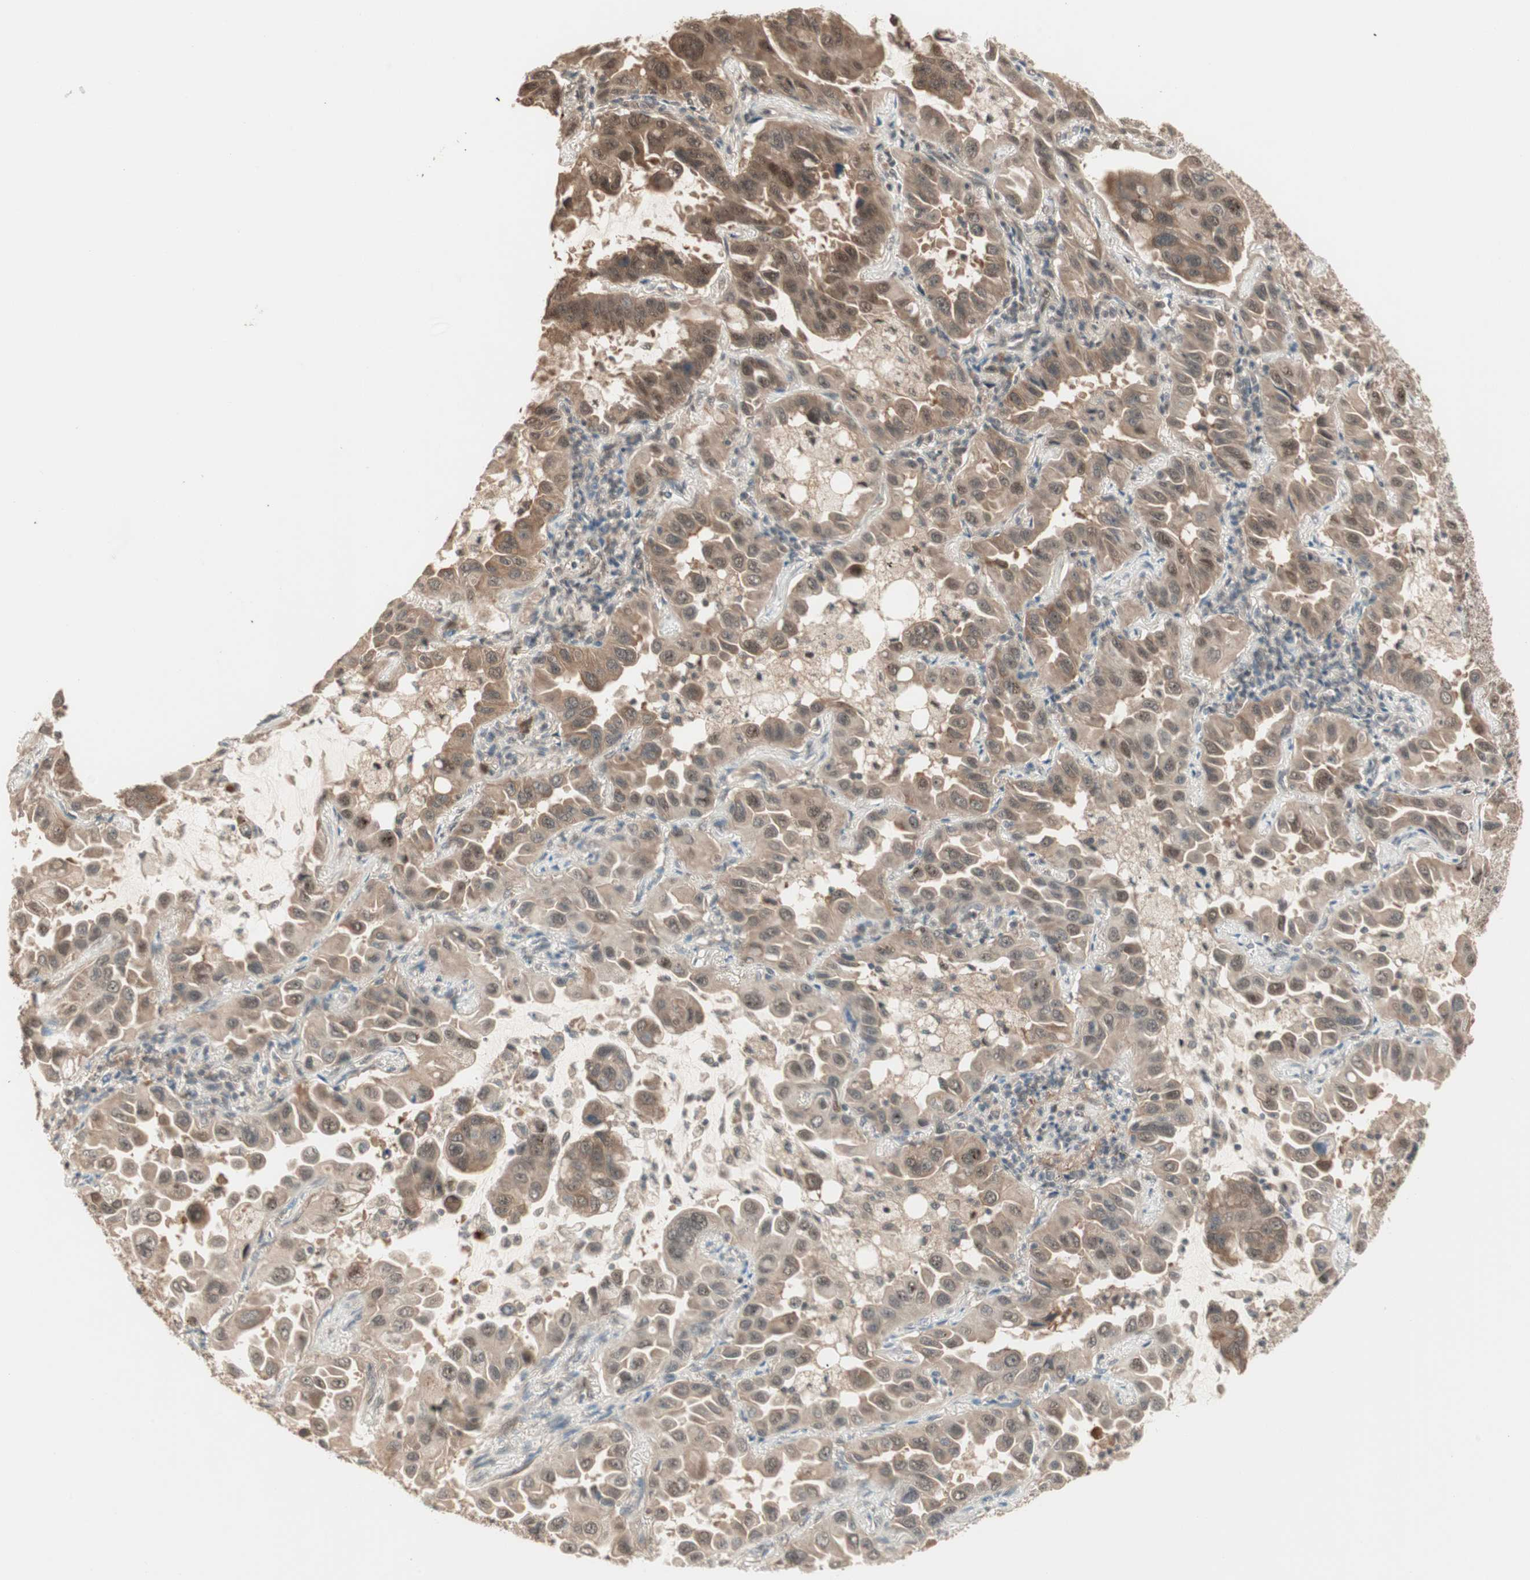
{"staining": {"intensity": "moderate", "quantity": ">75%", "location": "cytoplasmic/membranous,nuclear"}, "tissue": "lung cancer", "cell_type": "Tumor cells", "image_type": "cancer", "snomed": [{"axis": "morphology", "description": "Adenocarcinoma, NOS"}, {"axis": "topography", "description": "Lung"}], "caption": "Immunohistochemical staining of human lung adenocarcinoma demonstrates medium levels of moderate cytoplasmic/membranous and nuclear staining in approximately >75% of tumor cells.", "gene": "ZSCAN31", "patient": {"sex": "male", "age": 64}}